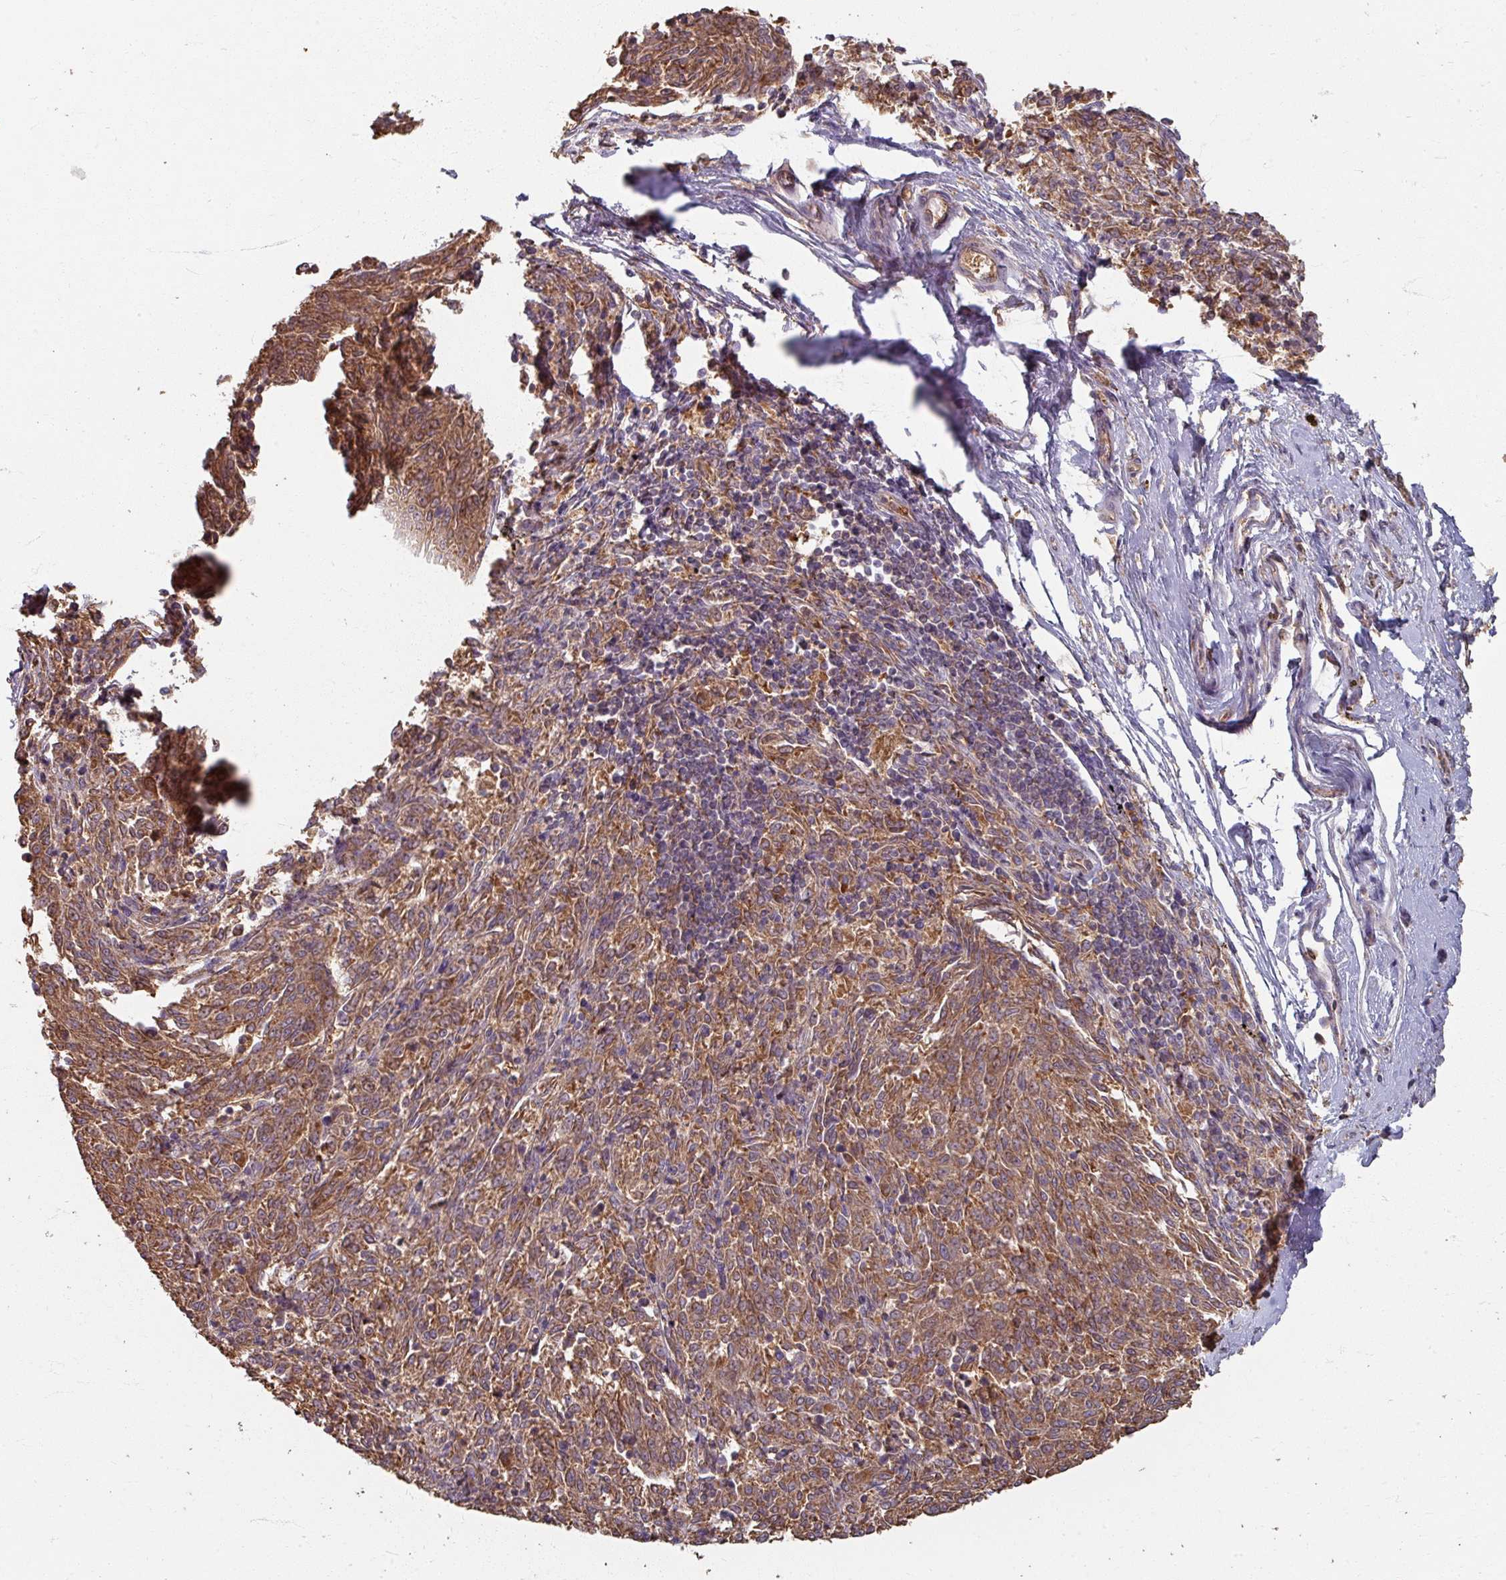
{"staining": {"intensity": "moderate", "quantity": ">75%", "location": "cytoplasmic/membranous"}, "tissue": "melanoma", "cell_type": "Tumor cells", "image_type": "cancer", "snomed": [{"axis": "morphology", "description": "Malignant melanoma, NOS"}, {"axis": "topography", "description": "Skin"}], "caption": "An immunohistochemistry (IHC) micrograph of tumor tissue is shown. Protein staining in brown shows moderate cytoplasmic/membranous positivity in malignant melanoma within tumor cells. Nuclei are stained in blue.", "gene": "CCDC68", "patient": {"sex": "female", "age": 72}}